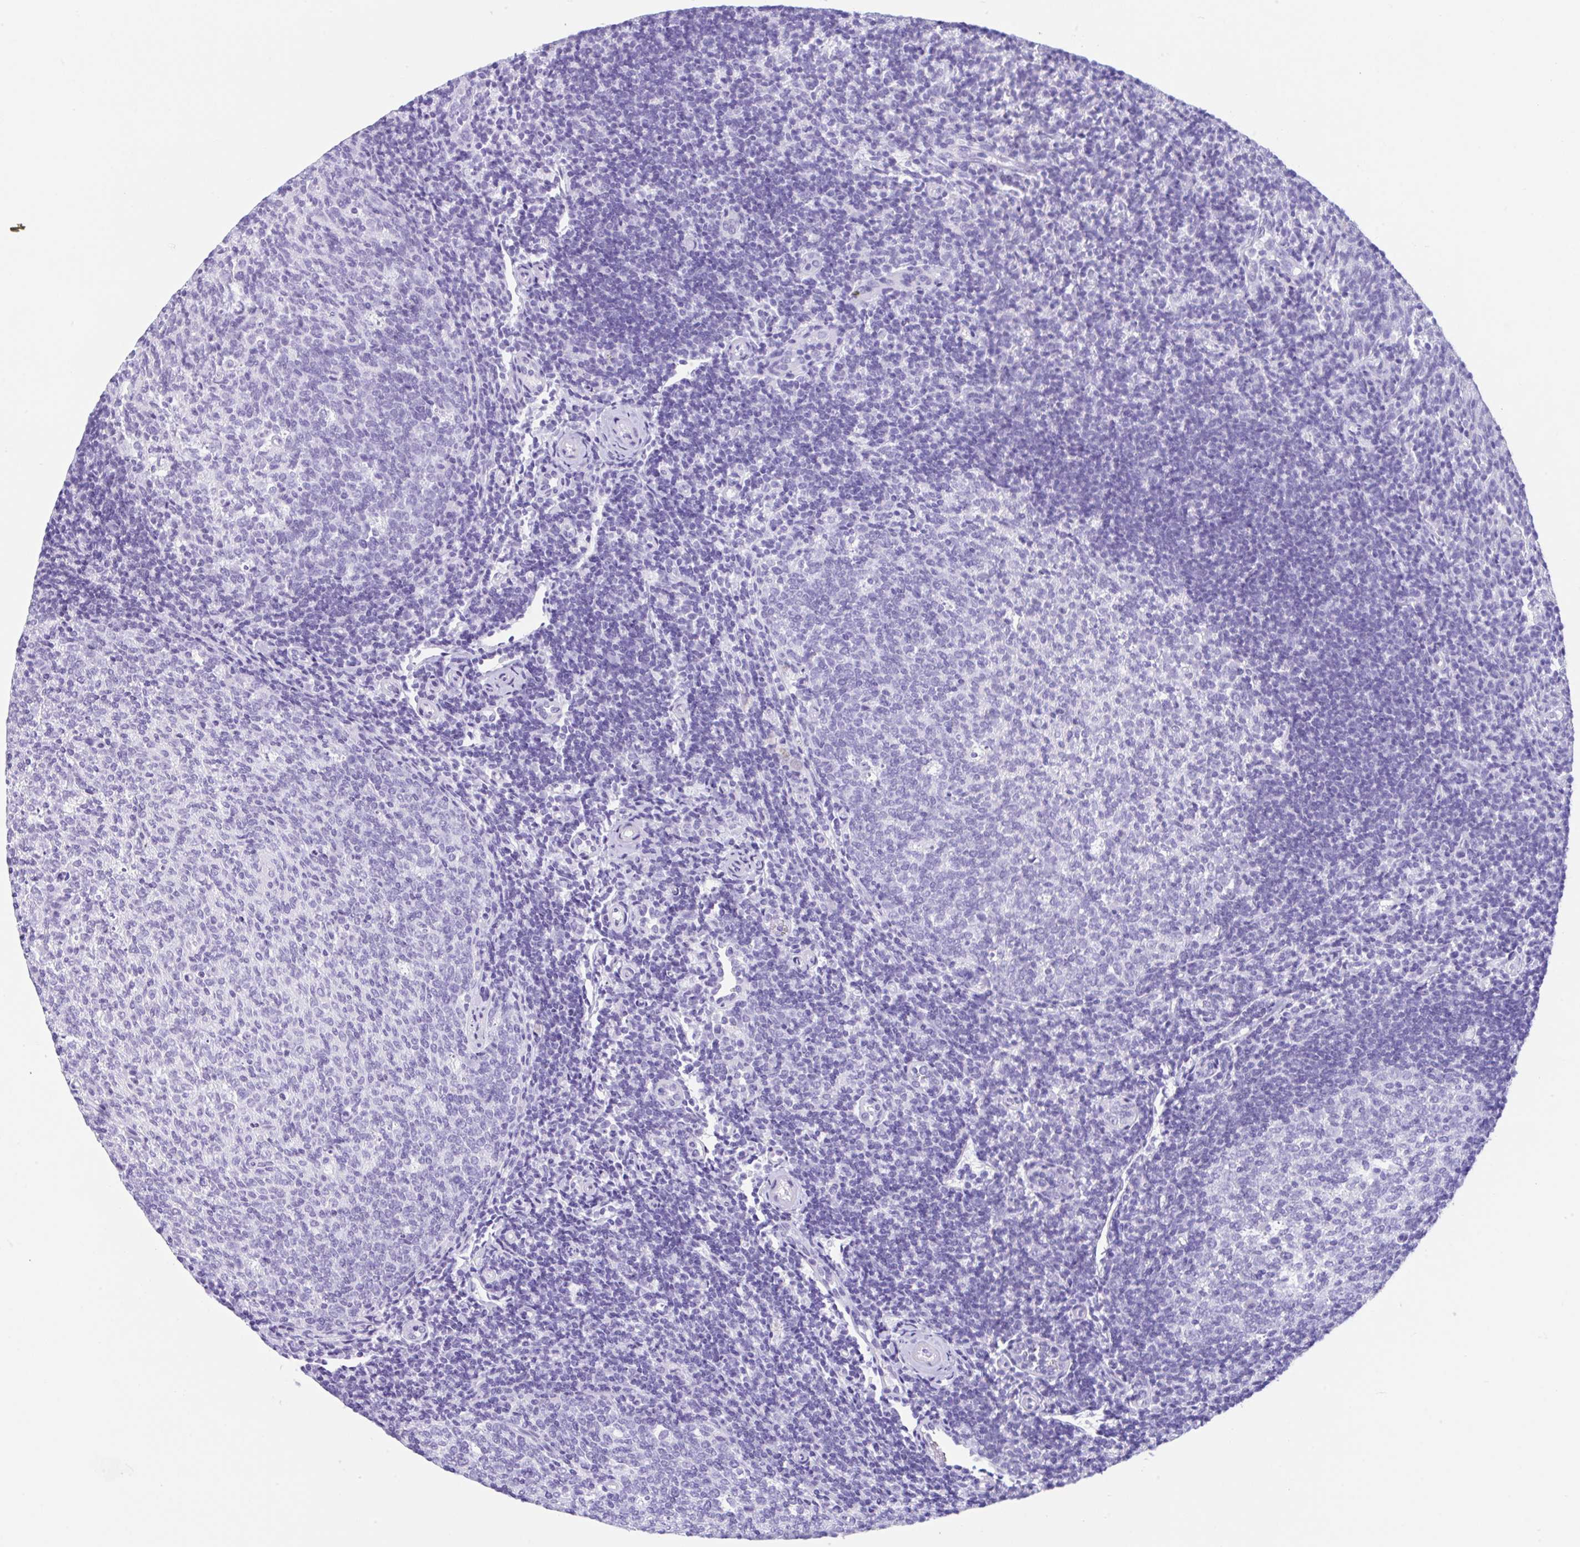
{"staining": {"intensity": "negative", "quantity": "none", "location": "none"}, "tissue": "tonsil", "cell_type": "Germinal center cells", "image_type": "normal", "snomed": [{"axis": "morphology", "description": "Normal tissue, NOS"}, {"axis": "topography", "description": "Tonsil"}], "caption": "IHC of benign tonsil exhibits no expression in germinal center cells. (DAB (3,3'-diaminobenzidine) immunohistochemistry visualized using brightfield microscopy, high magnification).", "gene": "NDUFAF8", "patient": {"sex": "female", "age": 10}}